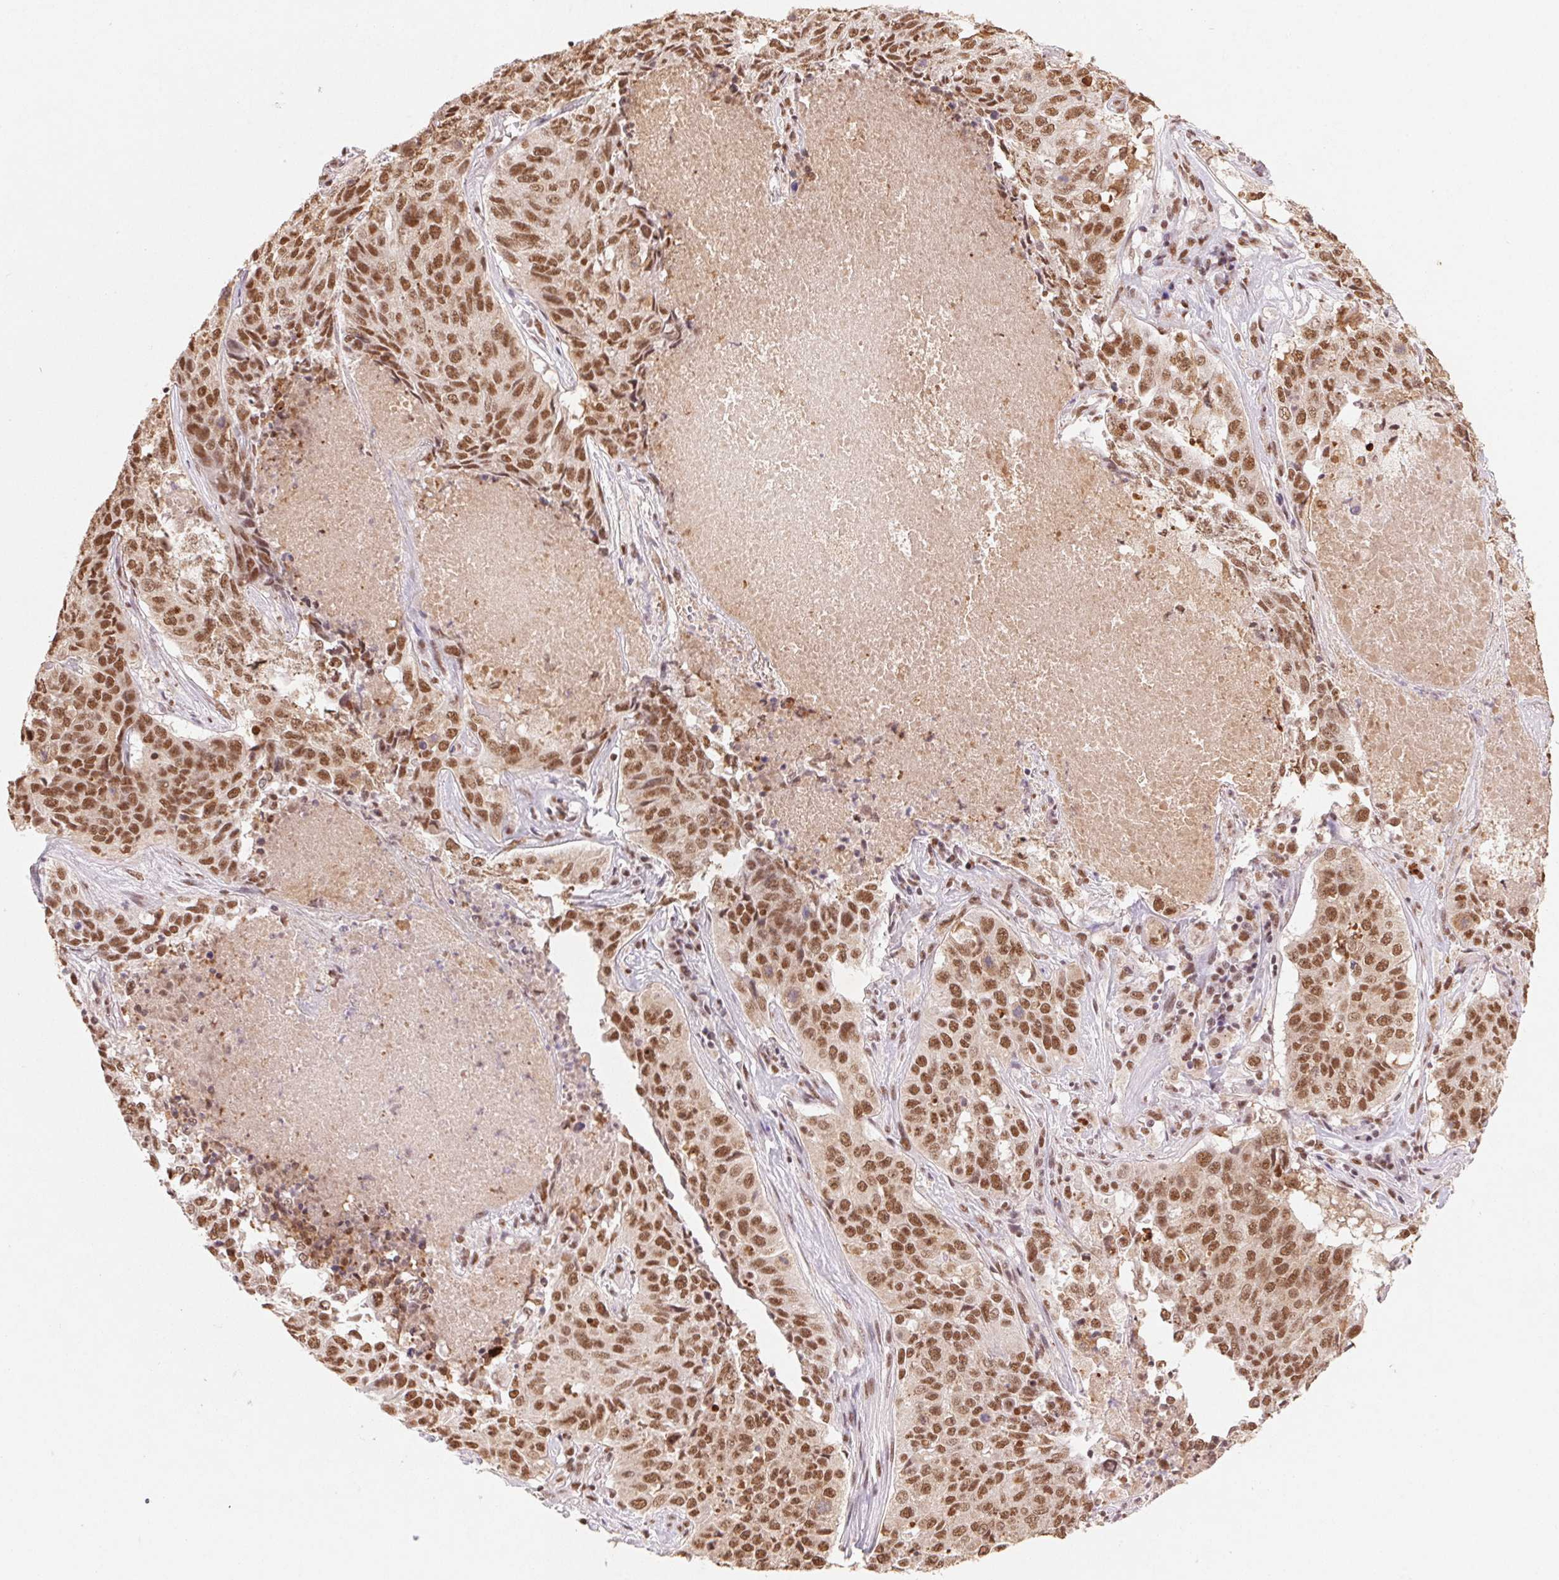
{"staining": {"intensity": "moderate", "quantity": ">75%", "location": "nuclear"}, "tissue": "lung cancer", "cell_type": "Tumor cells", "image_type": "cancer", "snomed": [{"axis": "morphology", "description": "Normal tissue, NOS"}, {"axis": "morphology", "description": "Squamous cell carcinoma, NOS"}, {"axis": "topography", "description": "Bronchus"}, {"axis": "topography", "description": "Lung"}], "caption": "Moderate nuclear staining is seen in about >75% of tumor cells in lung cancer.", "gene": "SNRPG", "patient": {"sex": "male", "age": 64}}